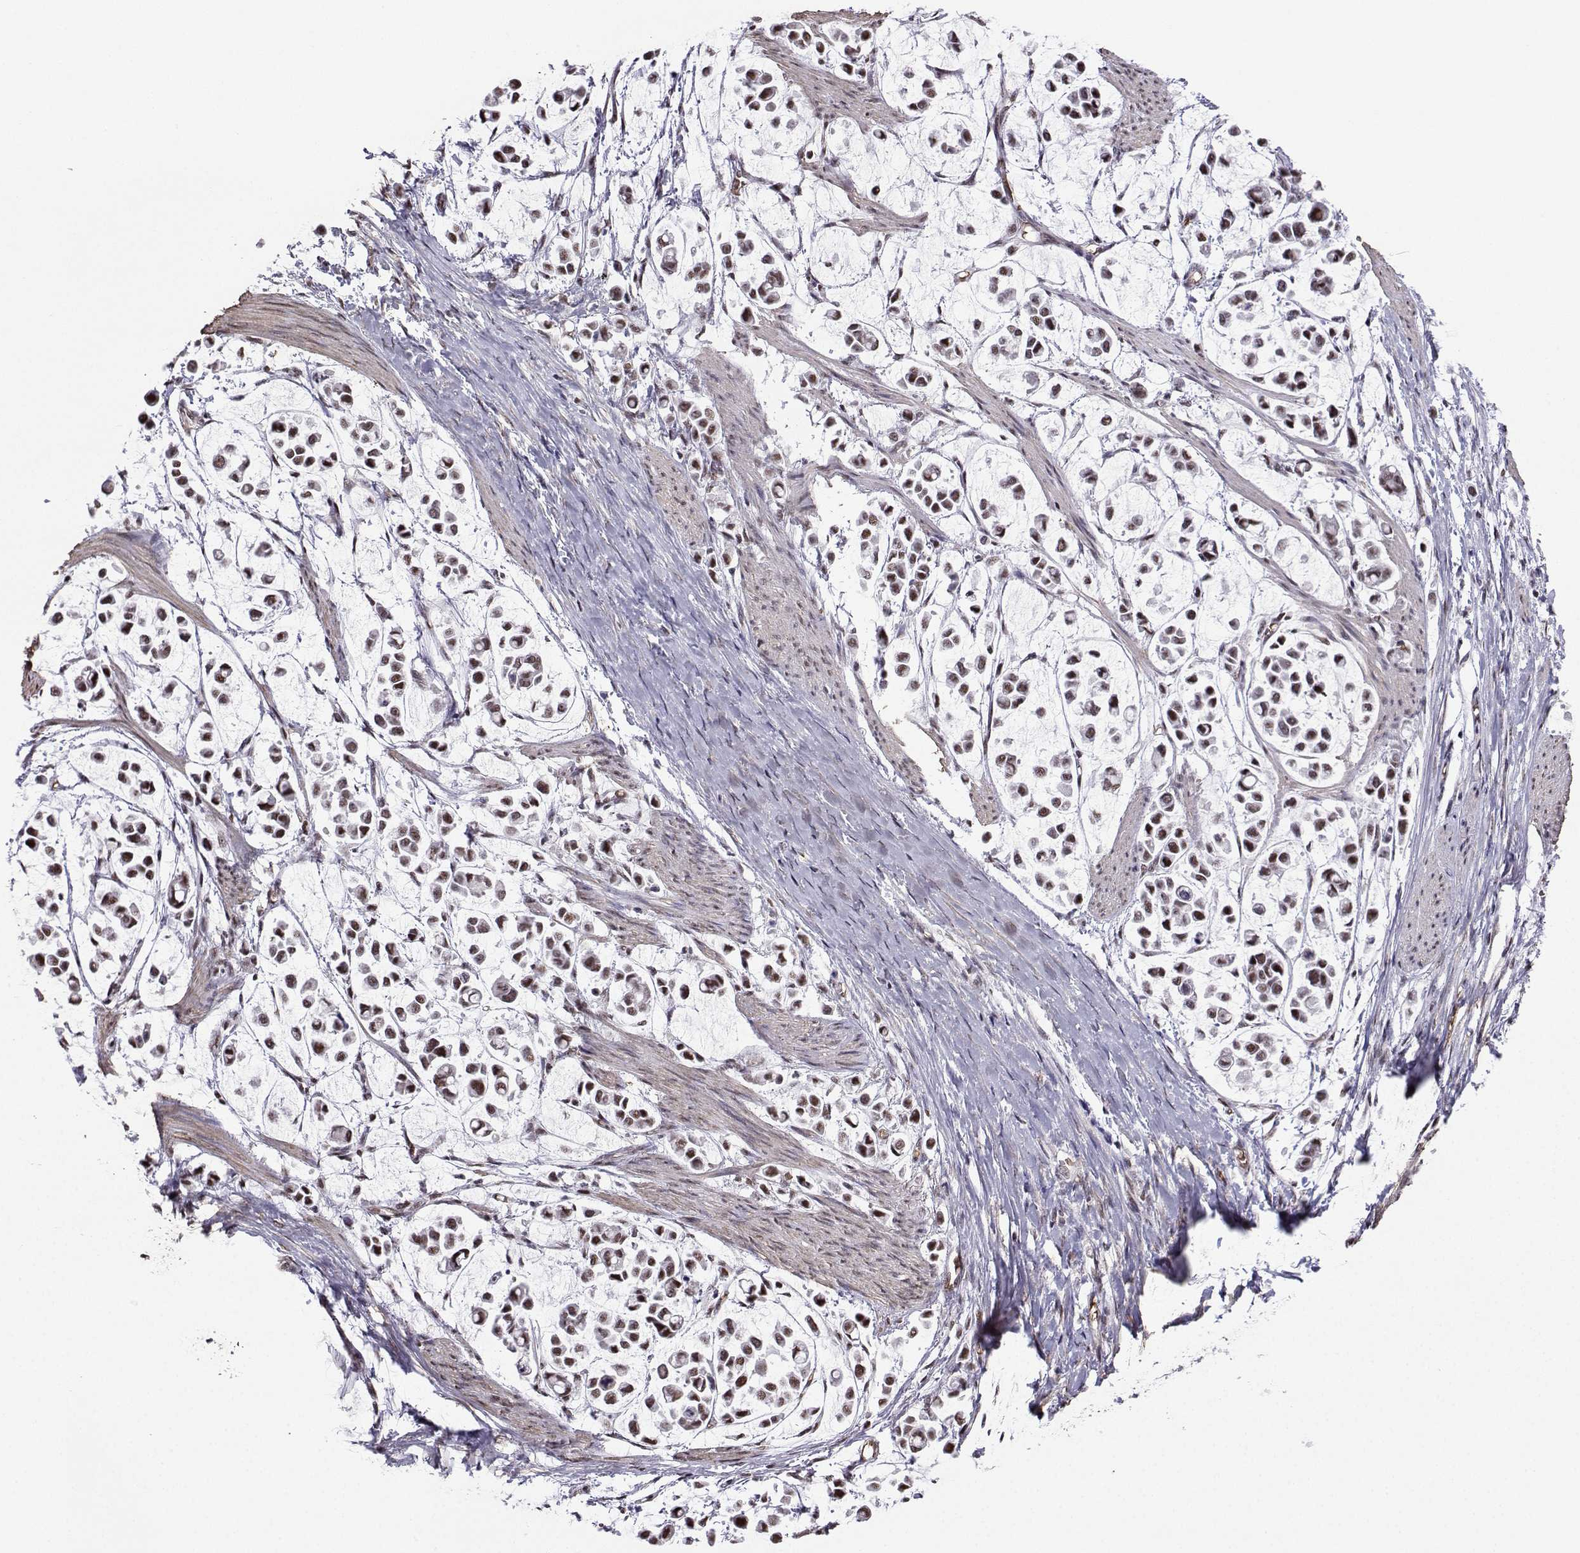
{"staining": {"intensity": "moderate", "quantity": ">75%", "location": "nuclear"}, "tissue": "stomach cancer", "cell_type": "Tumor cells", "image_type": "cancer", "snomed": [{"axis": "morphology", "description": "Adenocarcinoma, NOS"}, {"axis": "topography", "description": "Stomach"}], "caption": "A brown stain highlights moderate nuclear positivity of a protein in stomach cancer tumor cells. Using DAB (3,3'-diaminobenzidine) (brown) and hematoxylin (blue) stains, captured at high magnification using brightfield microscopy.", "gene": "CCNK", "patient": {"sex": "male", "age": 82}}